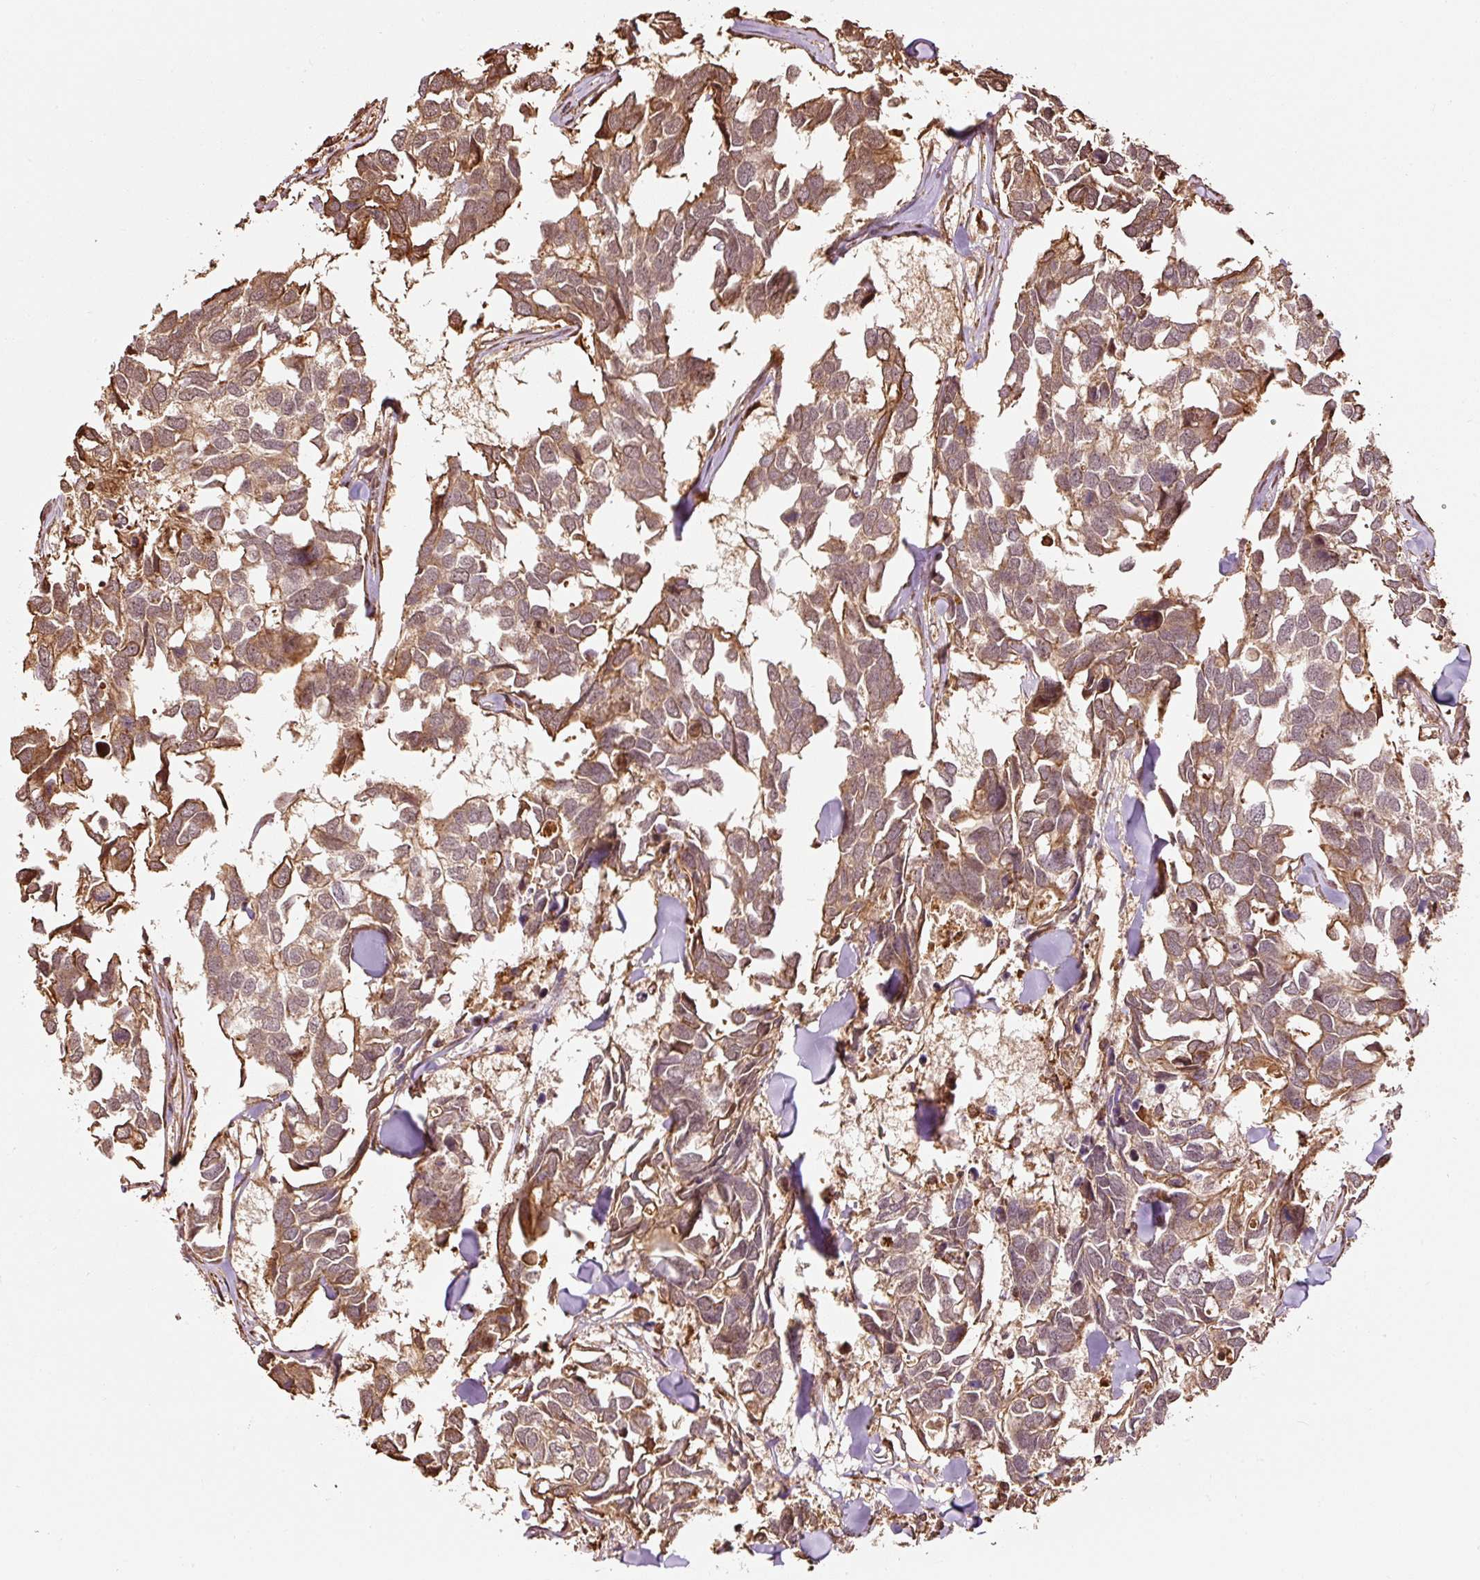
{"staining": {"intensity": "moderate", "quantity": ">75%", "location": "cytoplasmic/membranous"}, "tissue": "breast cancer", "cell_type": "Tumor cells", "image_type": "cancer", "snomed": [{"axis": "morphology", "description": "Duct carcinoma"}, {"axis": "topography", "description": "Breast"}], "caption": "A medium amount of moderate cytoplasmic/membranous positivity is identified in approximately >75% of tumor cells in intraductal carcinoma (breast) tissue.", "gene": "ETF1", "patient": {"sex": "female", "age": 83}}